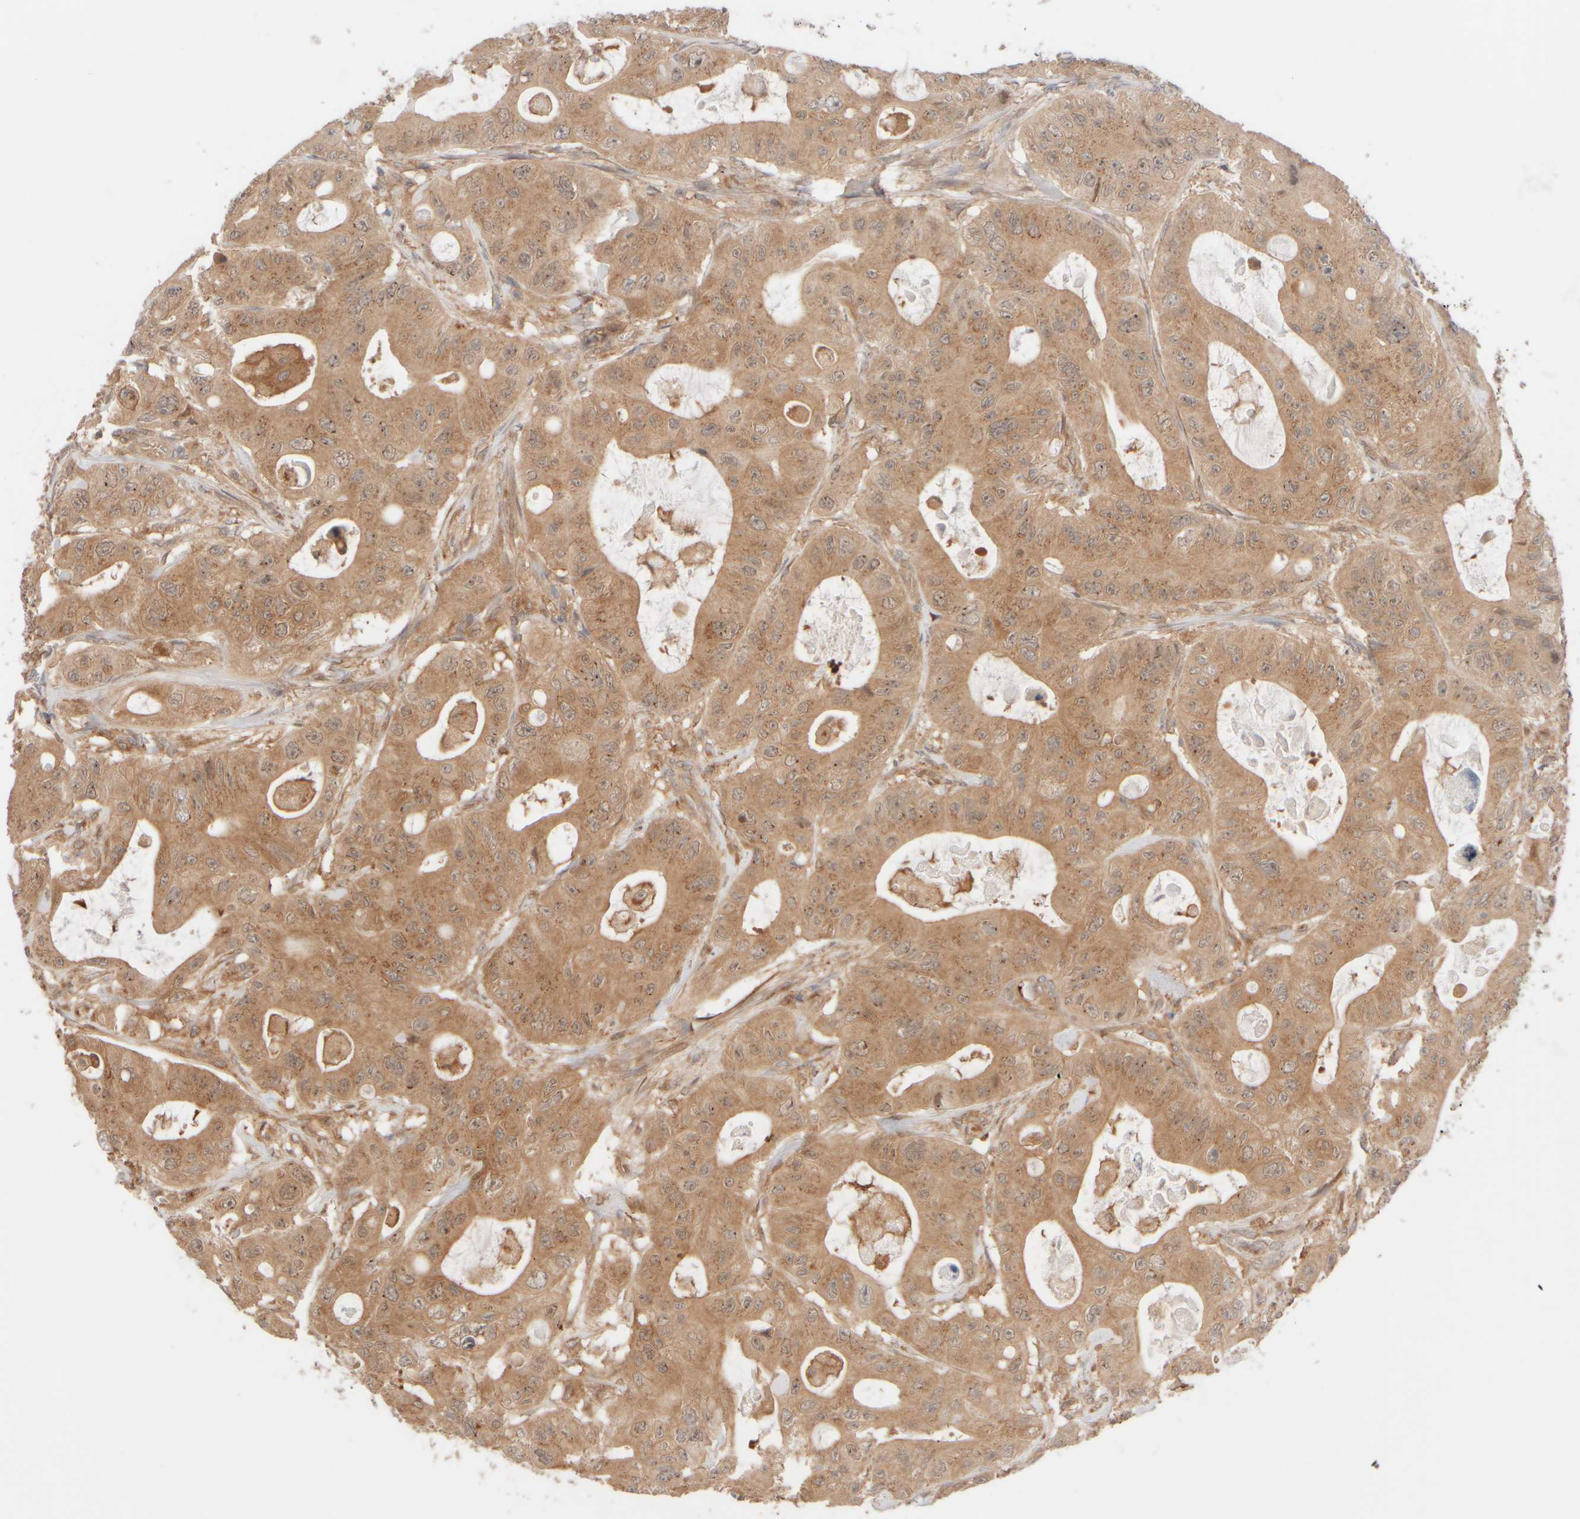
{"staining": {"intensity": "moderate", "quantity": ">75%", "location": "cytoplasmic/membranous"}, "tissue": "colorectal cancer", "cell_type": "Tumor cells", "image_type": "cancer", "snomed": [{"axis": "morphology", "description": "Adenocarcinoma, NOS"}, {"axis": "topography", "description": "Colon"}], "caption": "Adenocarcinoma (colorectal) stained with DAB (3,3'-diaminobenzidine) immunohistochemistry (IHC) reveals medium levels of moderate cytoplasmic/membranous positivity in about >75% of tumor cells. (Stains: DAB in brown, nuclei in blue, Microscopy: brightfield microscopy at high magnification).", "gene": "RABEP1", "patient": {"sex": "female", "age": 46}}